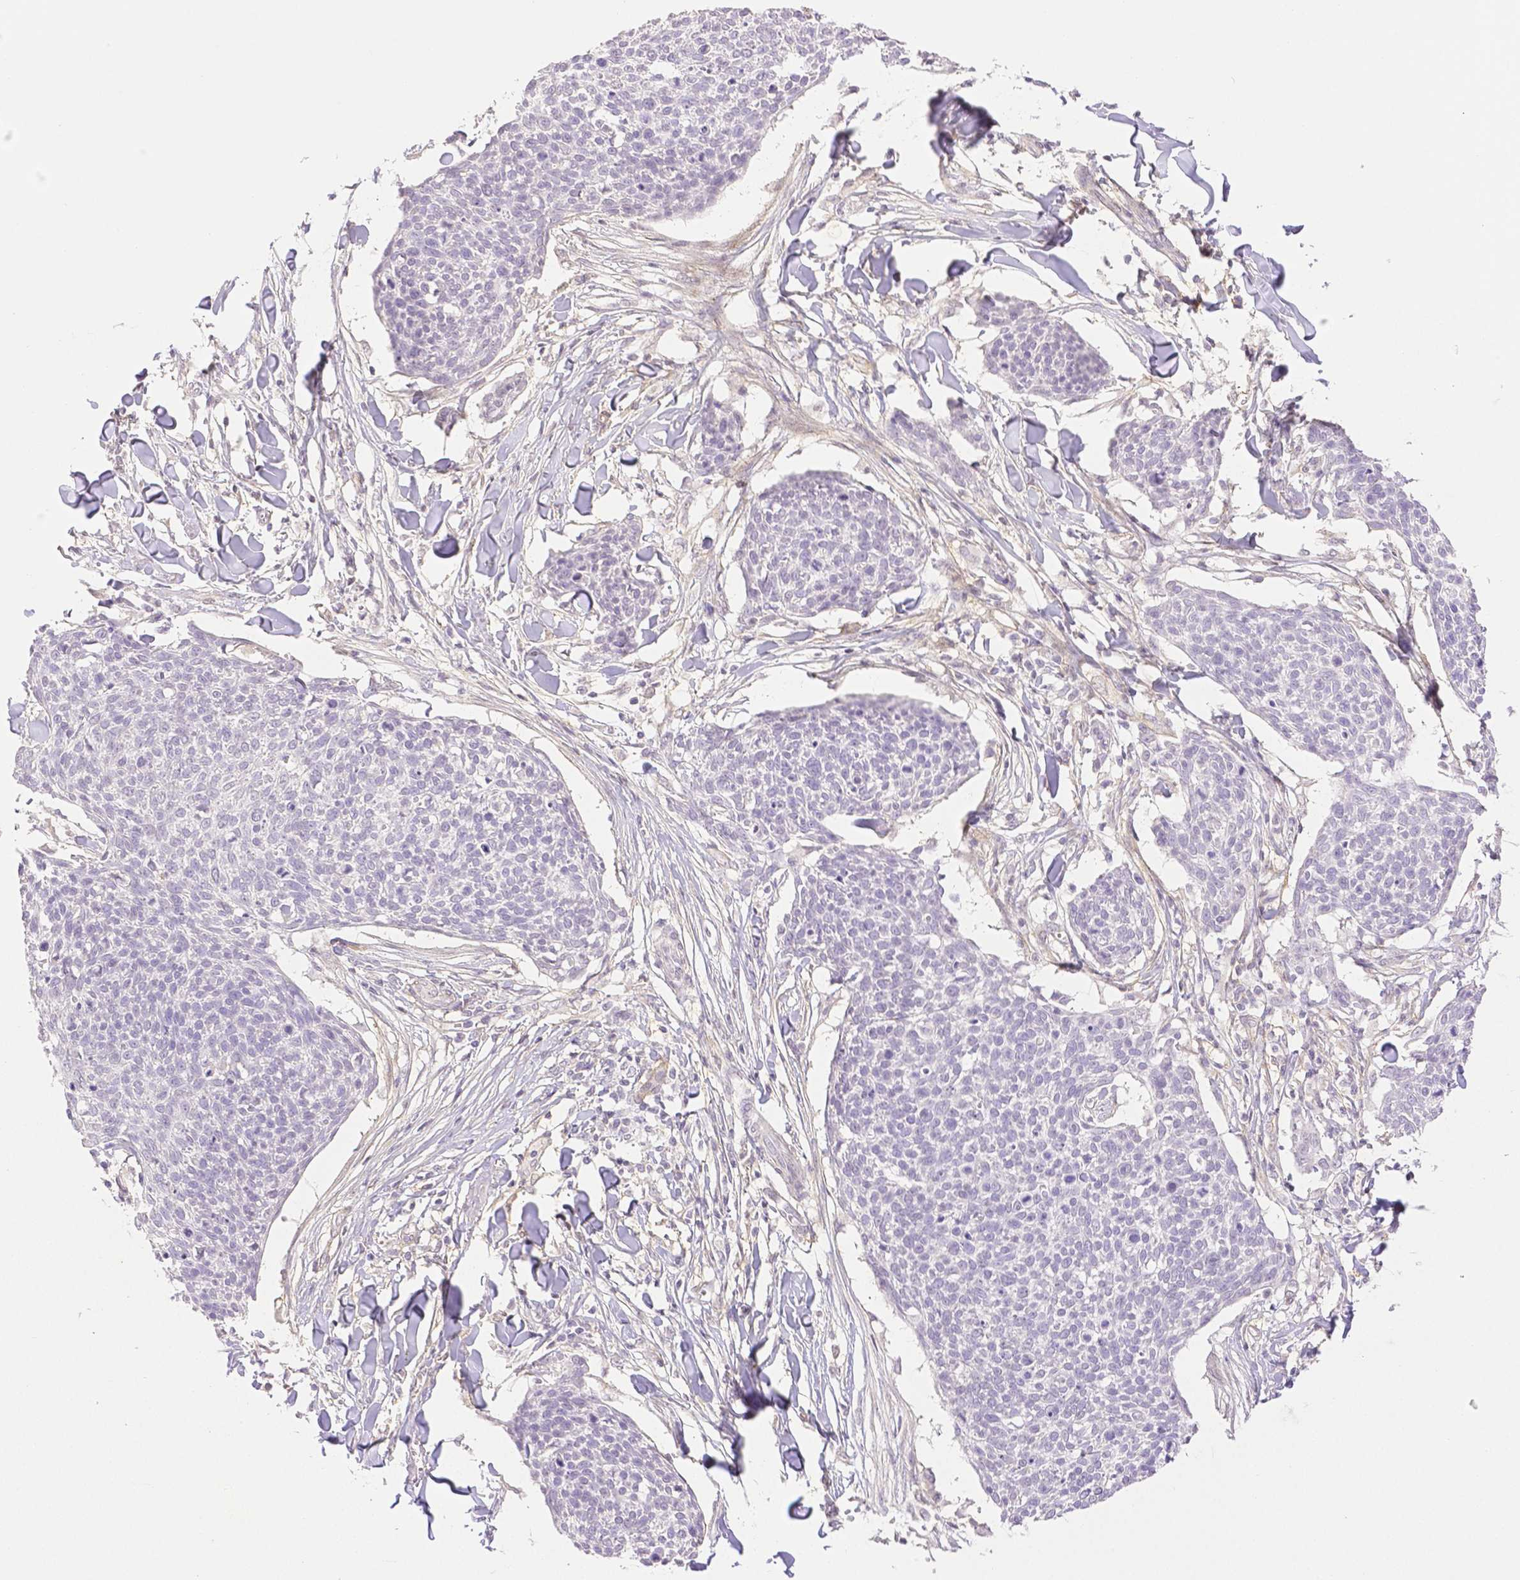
{"staining": {"intensity": "negative", "quantity": "none", "location": "none"}, "tissue": "skin cancer", "cell_type": "Tumor cells", "image_type": "cancer", "snomed": [{"axis": "morphology", "description": "Squamous cell carcinoma, NOS"}, {"axis": "topography", "description": "Skin"}, {"axis": "topography", "description": "Vulva"}], "caption": "There is no significant expression in tumor cells of skin squamous cell carcinoma.", "gene": "THY1", "patient": {"sex": "female", "age": 75}}